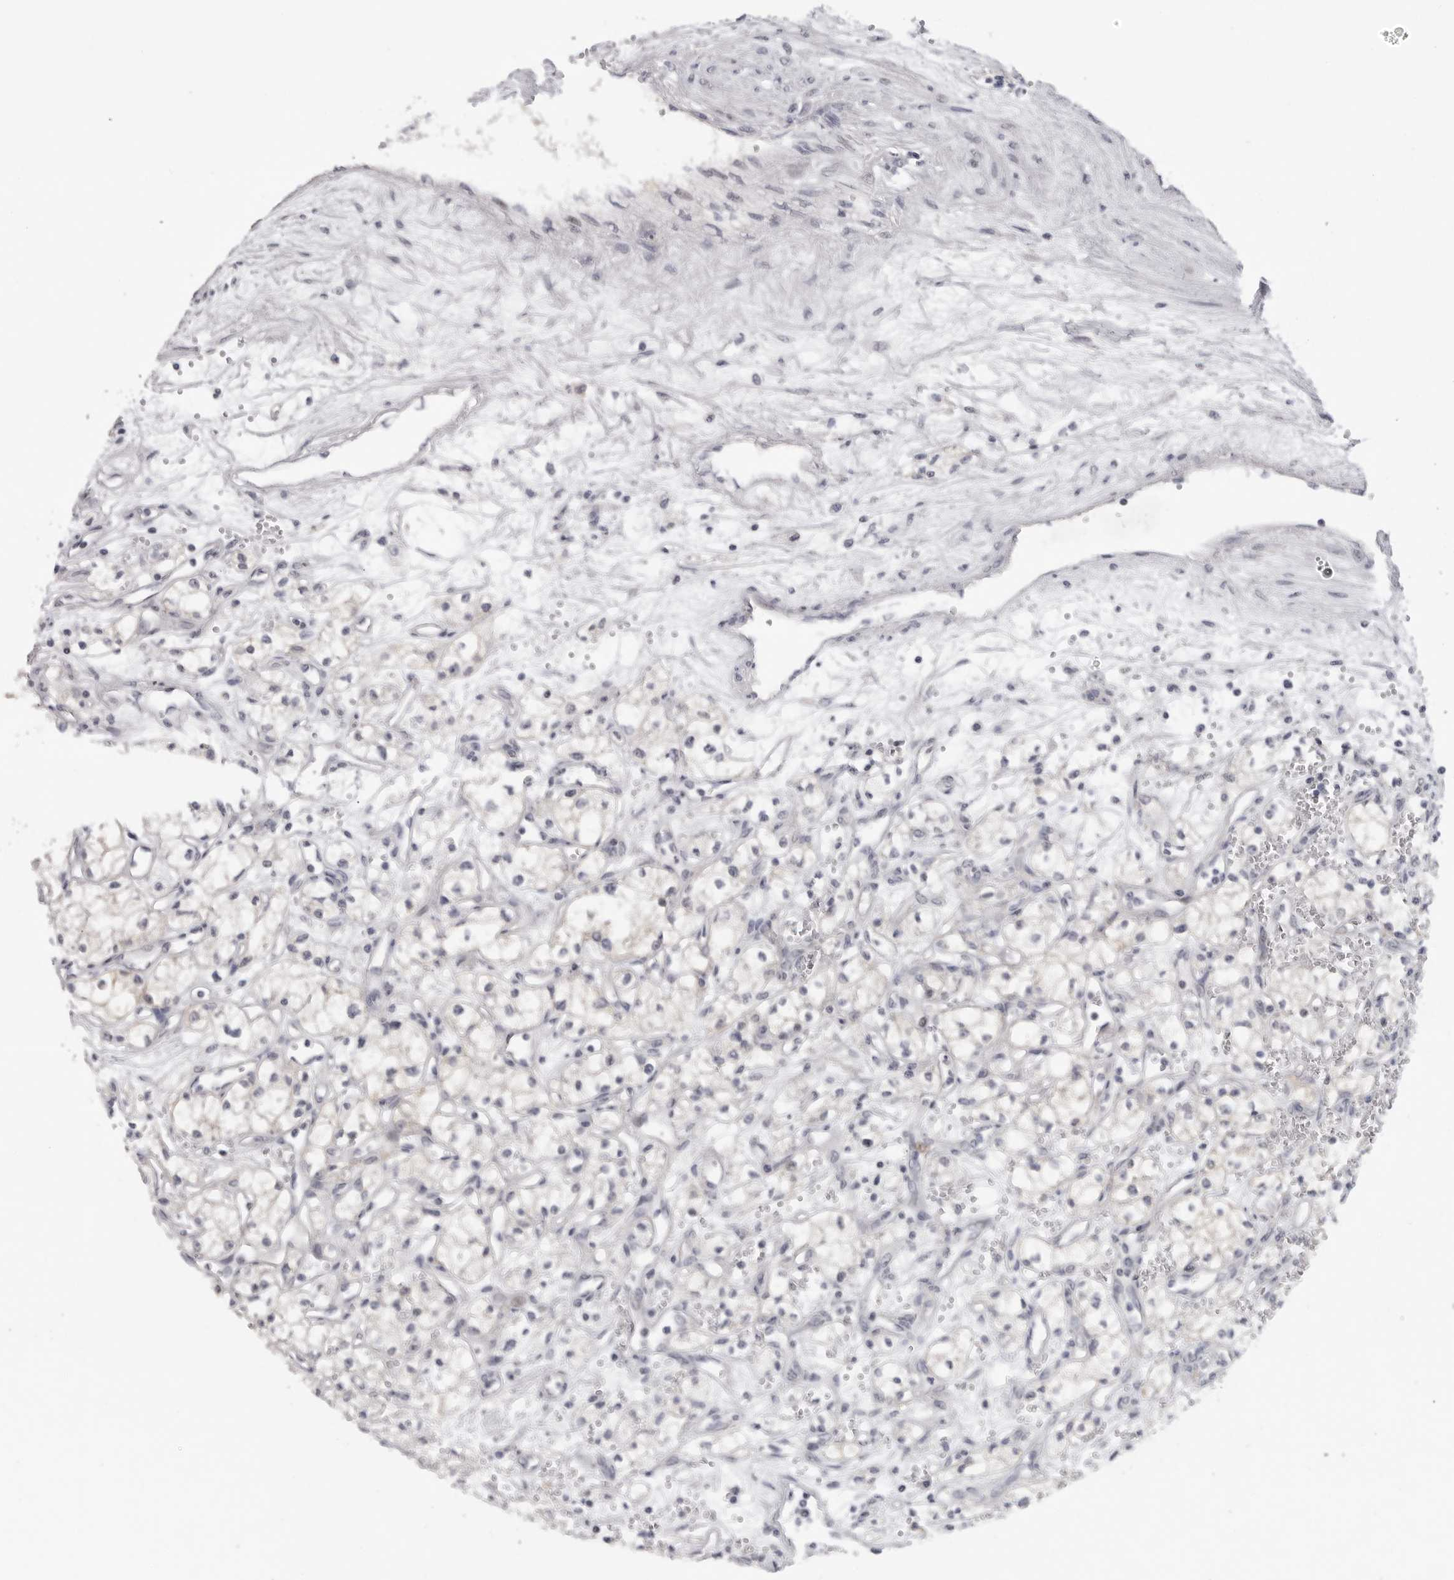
{"staining": {"intensity": "negative", "quantity": "none", "location": "none"}, "tissue": "renal cancer", "cell_type": "Tumor cells", "image_type": "cancer", "snomed": [{"axis": "morphology", "description": "Adenocarcinoma, NOS"}, {"axis": "topography", "description": "Kidney"}], "caption": "Immunohistochemistry (IHC) micrograph of human renal cancer (adenocarcinoma) stained for a protein (brown), which reveals no positivity in tumor cells.", "gene": "FBXO43", "patient": {"sex": "male", "age": 59}}